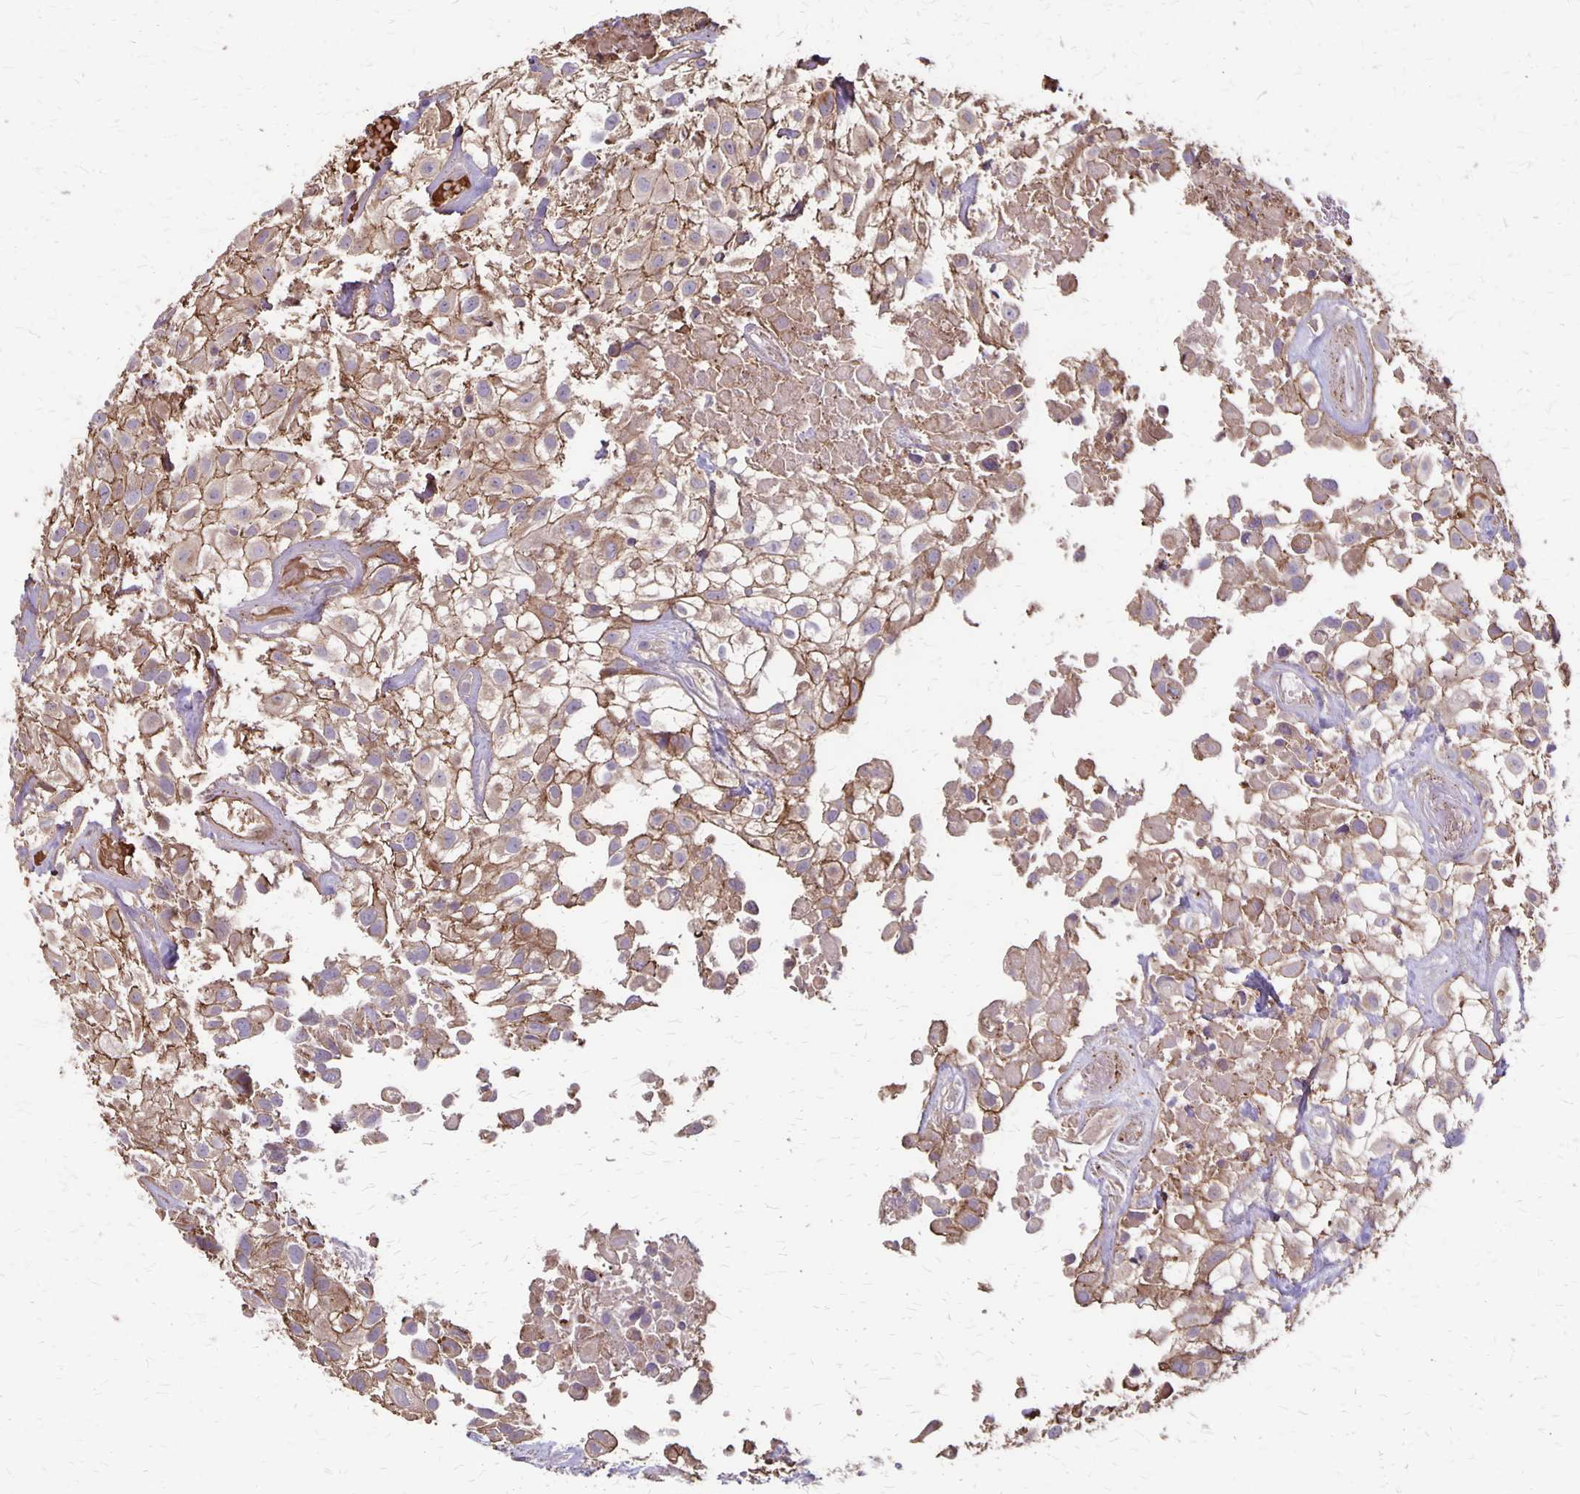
{"staining": {"intensity": "weak", "quantity": ">75%", "location": "cytoplasmic/membranous"}, "tissue": "urothelial cancer", "cell_type": "Tumor cells", "image_type": "cancer", "snomed": [{"axis": "morphology", "description": "Urothelial carcinoma, High grade"}, {"axis": "topography", "description": "Urinary bladder"}], "caption": "Immunohistochemical staining of human high-grade urothelial carcinoma exhibits low levels of weak cytoplasmic/membranous expression in approximately >75% of tumor cells.", "gene": "PROM2", "patient": {"sex": "male", "age": 56}}